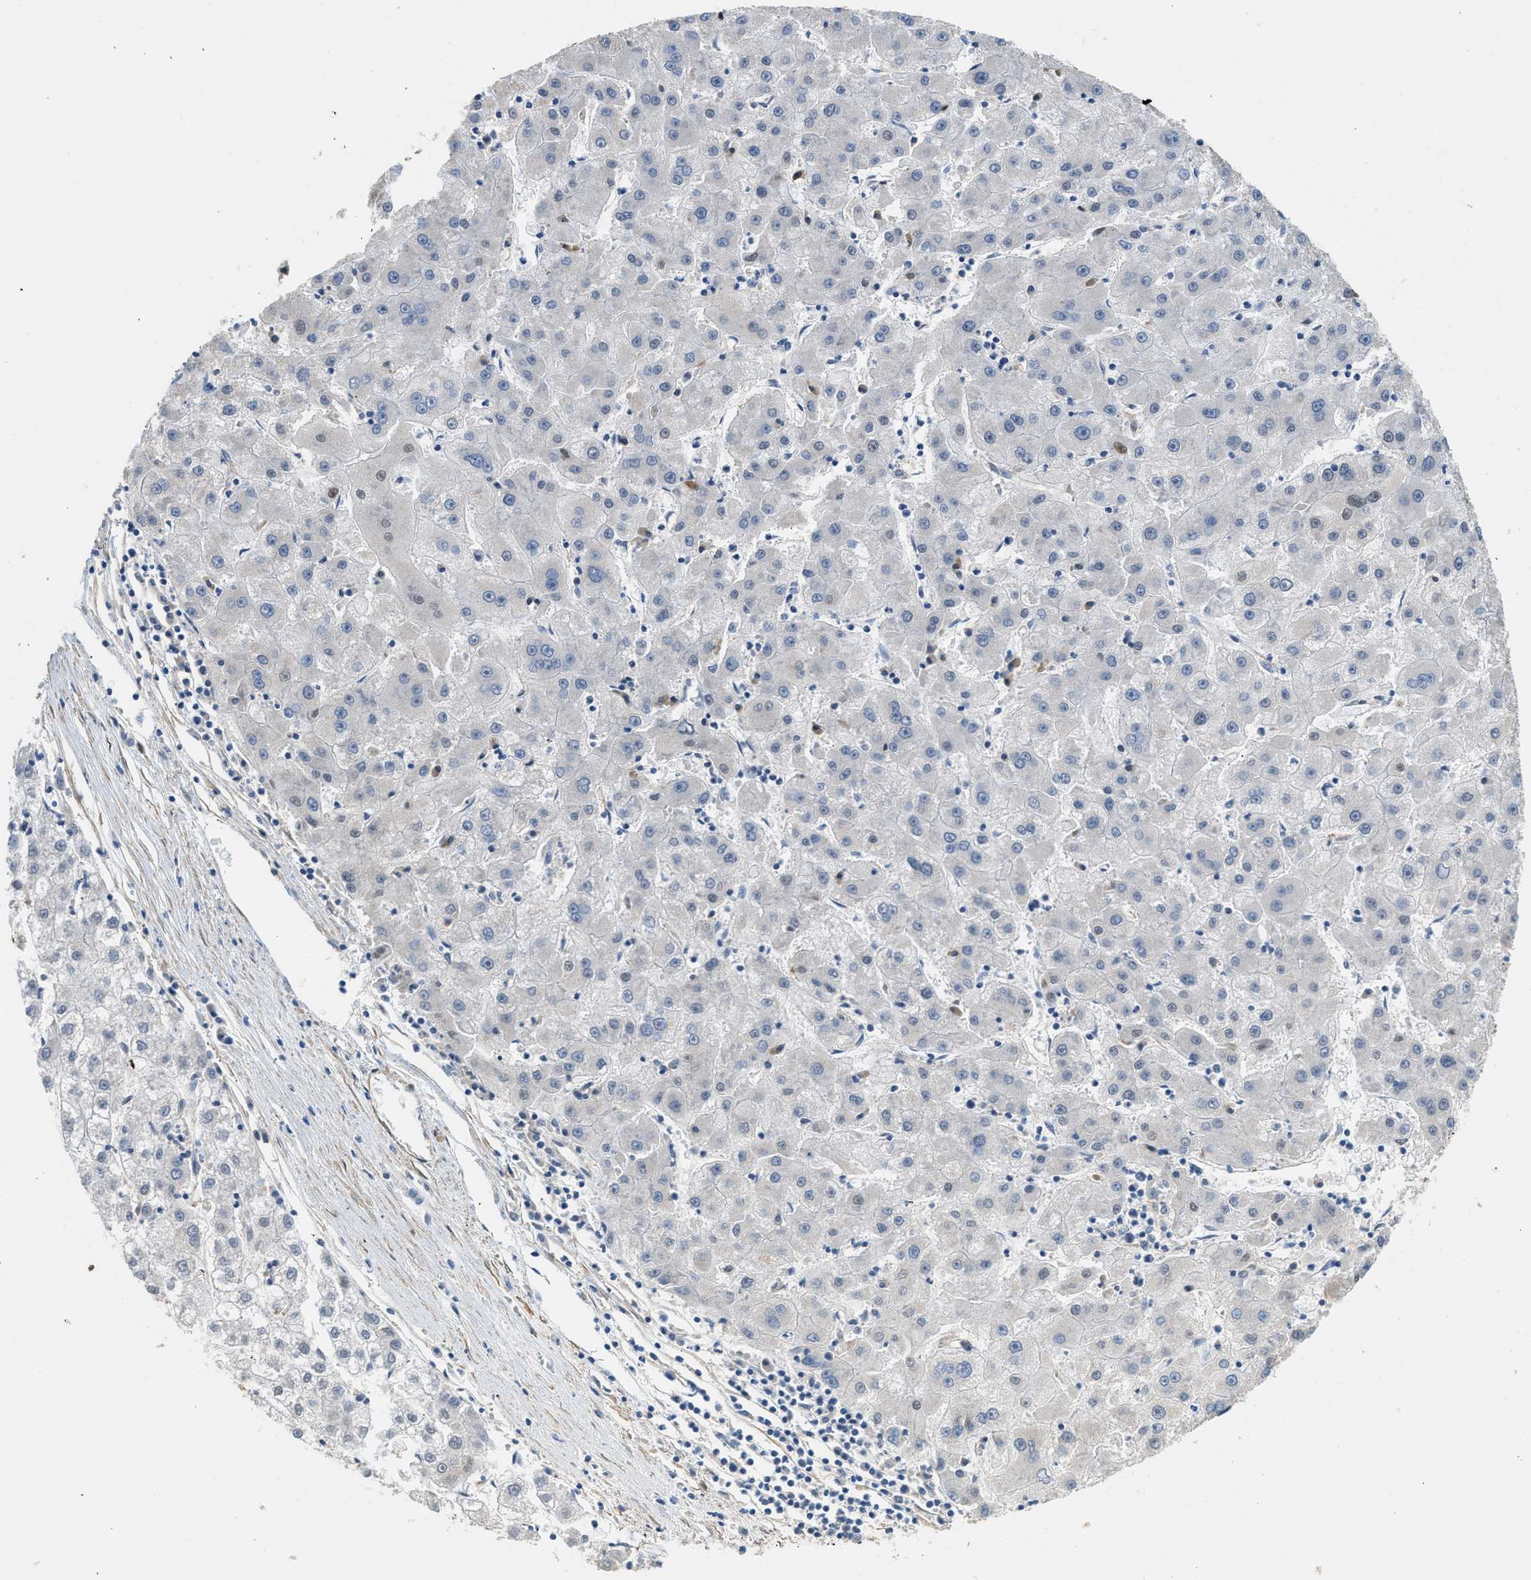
{"staining": {"intensity": "negative", "quantity": "none", "location": "none"}, "tissue": "liver cancer", "cell_type": "Tumor cells", "image_type": "cancer", "snomed": [{"axis": "morphology", "description": "Carcinoma, Hepatocellular, NOS"}, {"axis": "topography", "description": "Liver"}], "caption": "Tumor cells are negative for protein expression in human liver hepatocellular carcinoma.", "gene": "ZBTB20", "patient": {"sex": "male", "age": 72}}